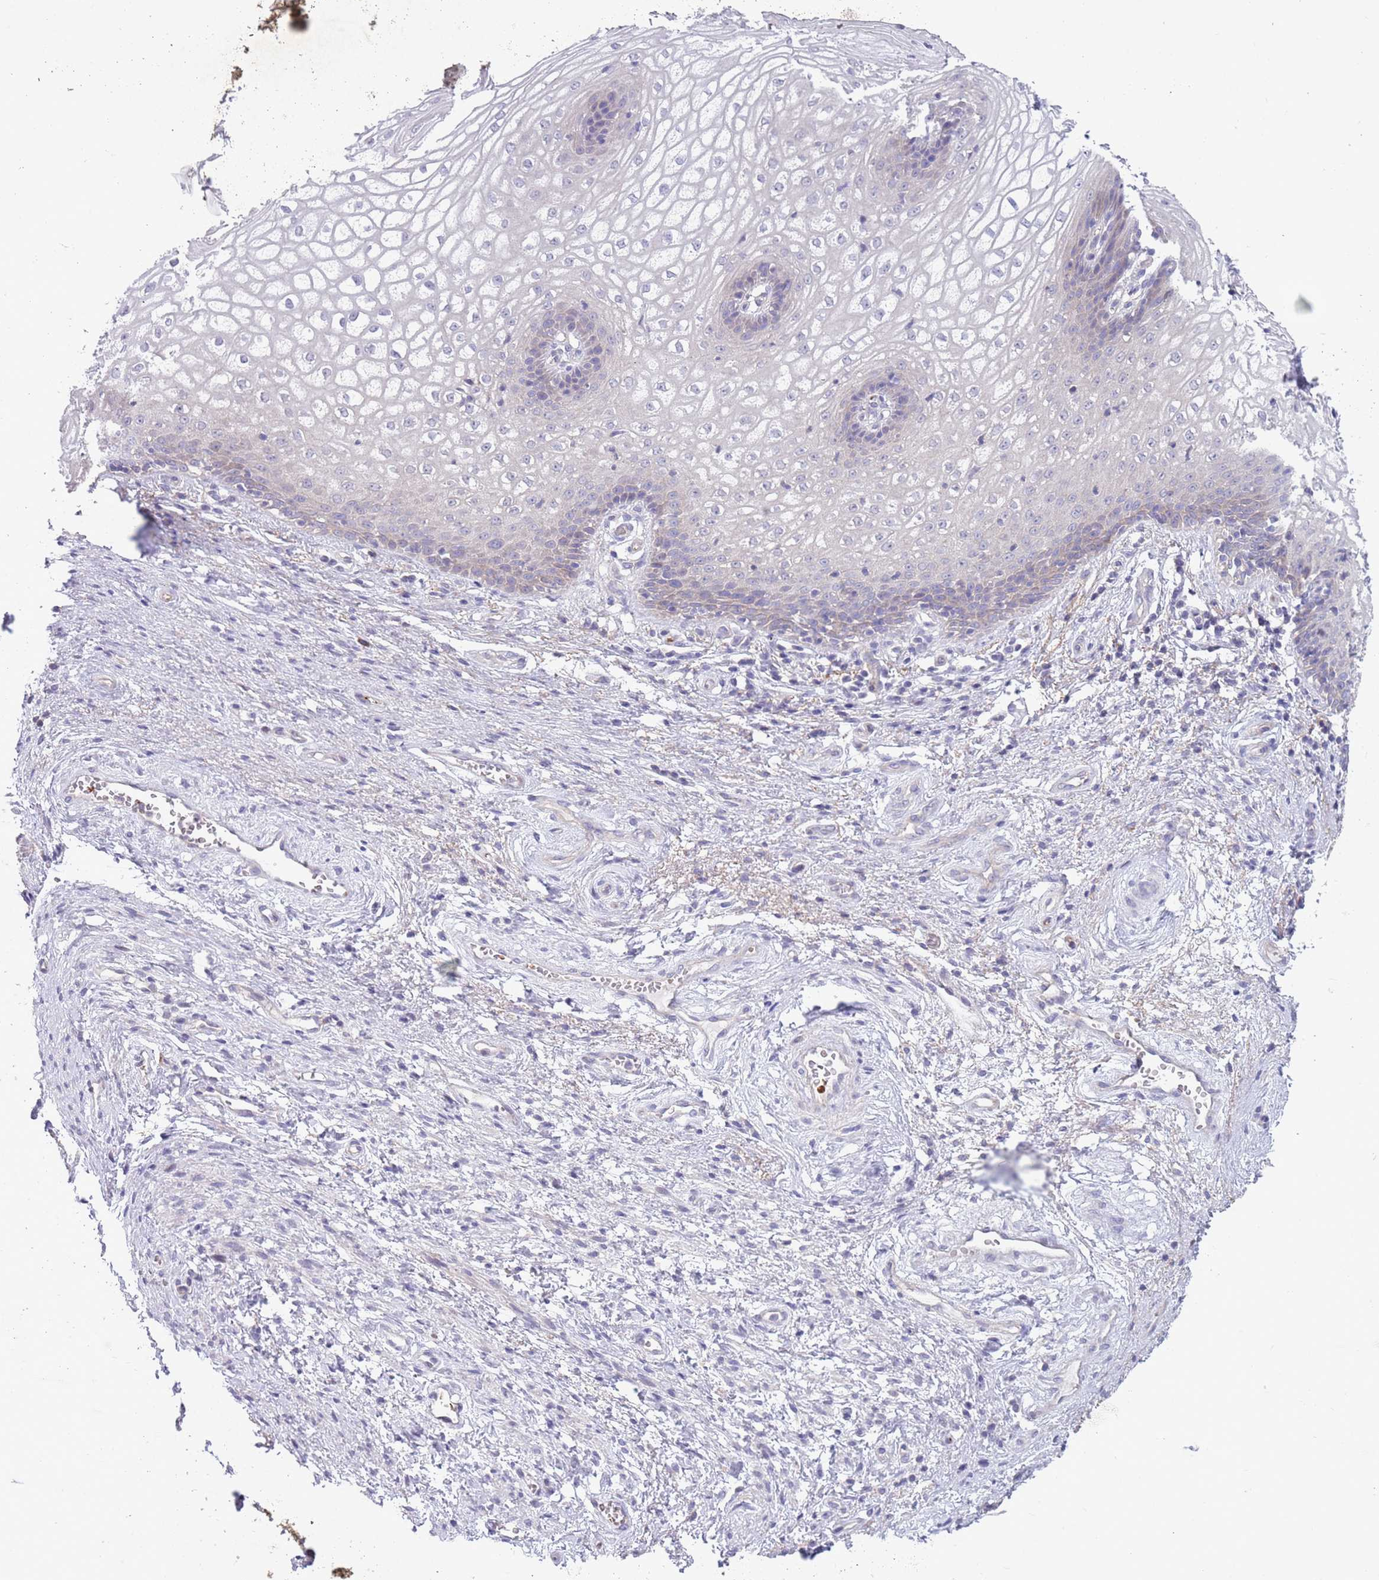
{"staining": {"intensity": "negative", "quantity": "none", "location": "none"}, "tissue": "vagina", "cell_type": "Squamous epithelial cells", "image_type": "normal", "snomed": [{"axis": "morphology", "description": "Normal tissue, NOS"}, {"axis": "topography", "description": "Vagina"}], "caption": "Vagina was stained to show a protein in brown. There is no significant expression in squamous epithelial cells. (IHC, brightfield microscopy, high magnification).", "gene": "ZNF14", "patient": {"sex": "female", "age": 34}}